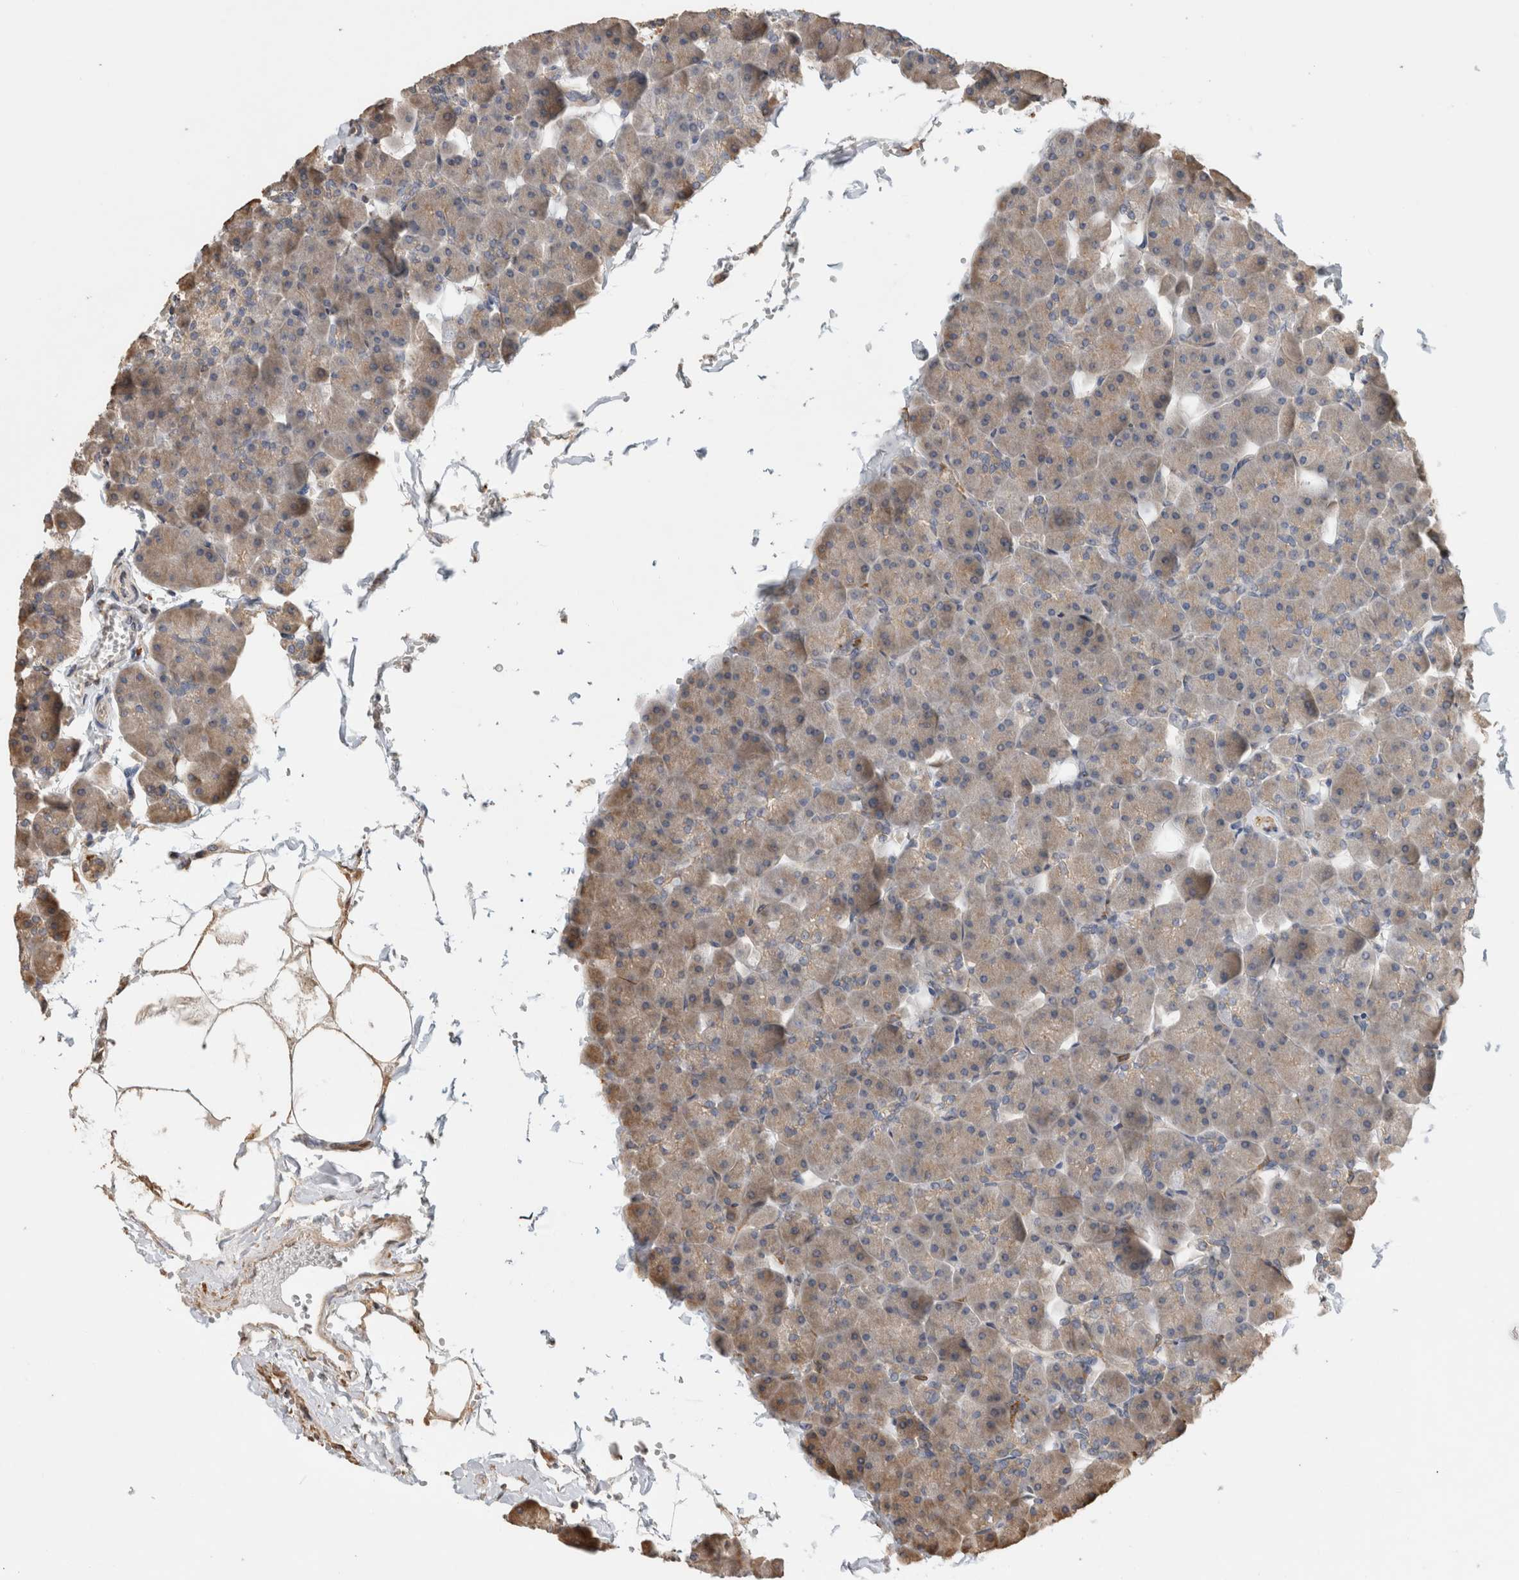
{"staining": {"intensity": "weak", "quantity": "25%-75%", "location": "cytoplasmic/membranous"}, "tissue": "pancreas", "cell_type": "Exocrine glandular cells", "image_type": "normal", "snomed": [{"axis": "morphology", "description": "Normal tissue, NOS"}, {"axis": "topography", "description": "Pancreas"}], "caption": "Human pancreas stained for a protein (brown) displays weak cytoplasmic/membranous positive staining in approximately 25%-75% of exocrine glandular cells.", "gene": "CLIP1", "patient": {"sex": "male", "age": 35}}